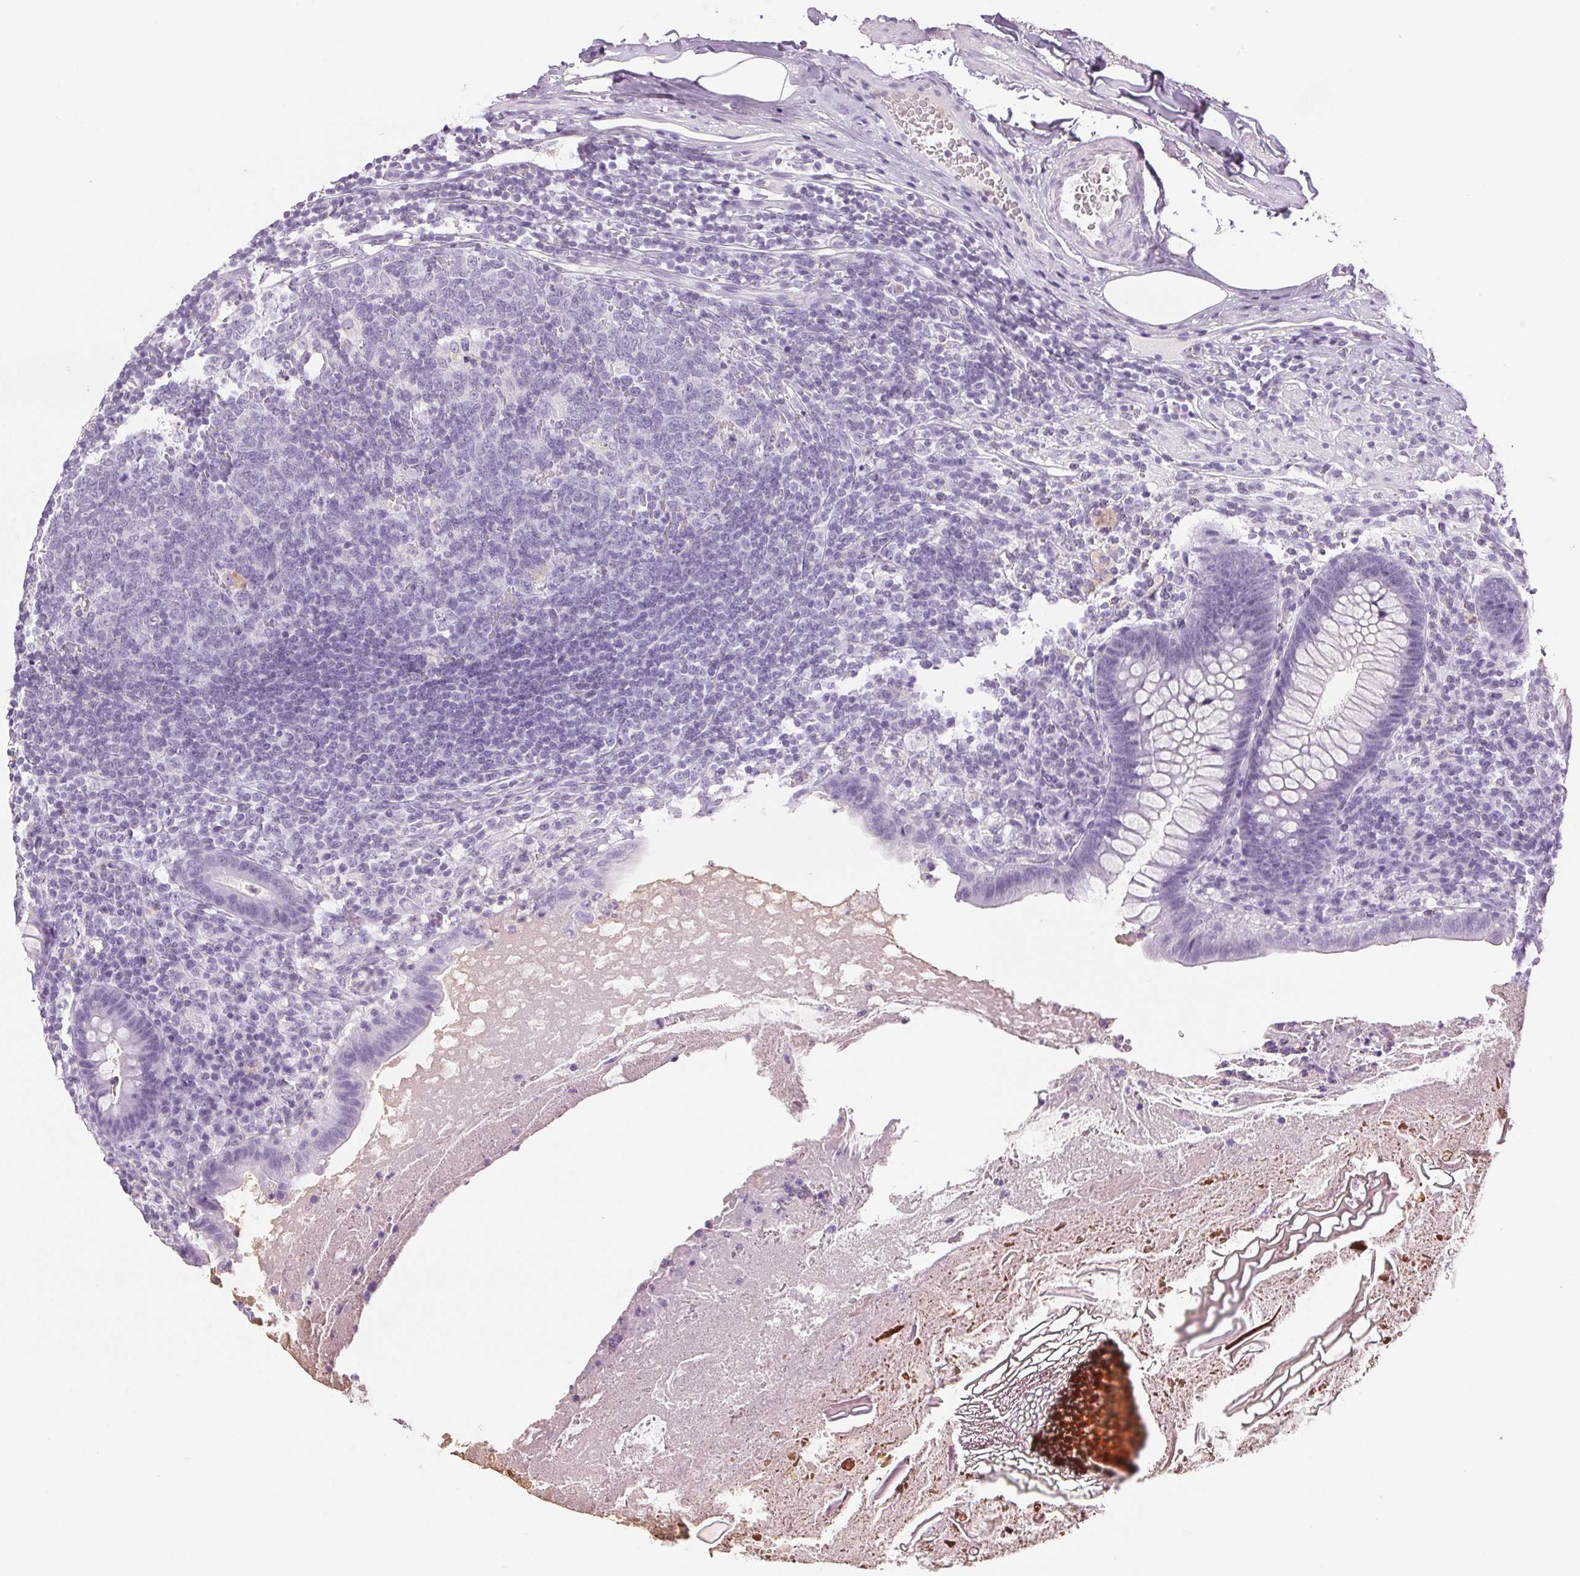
{"staining": {"intensity": "negative", "quantity": "none", "location": "none"}, "tissue": "appendix", "cell_type": "Glandular cells", "image_type": "normal", "snomed": [{"axis": "morphology", "description": "Normal tissue, NOS"}, {"axis": "topography", "description": "Appendix"}], "caption": "An immunohistochemistry histopathology image of benign appendix is shown. There is no staining in glandular cells of appendix.", "gene": "LTF", "patient": {"sex": "male", "age": 47}}